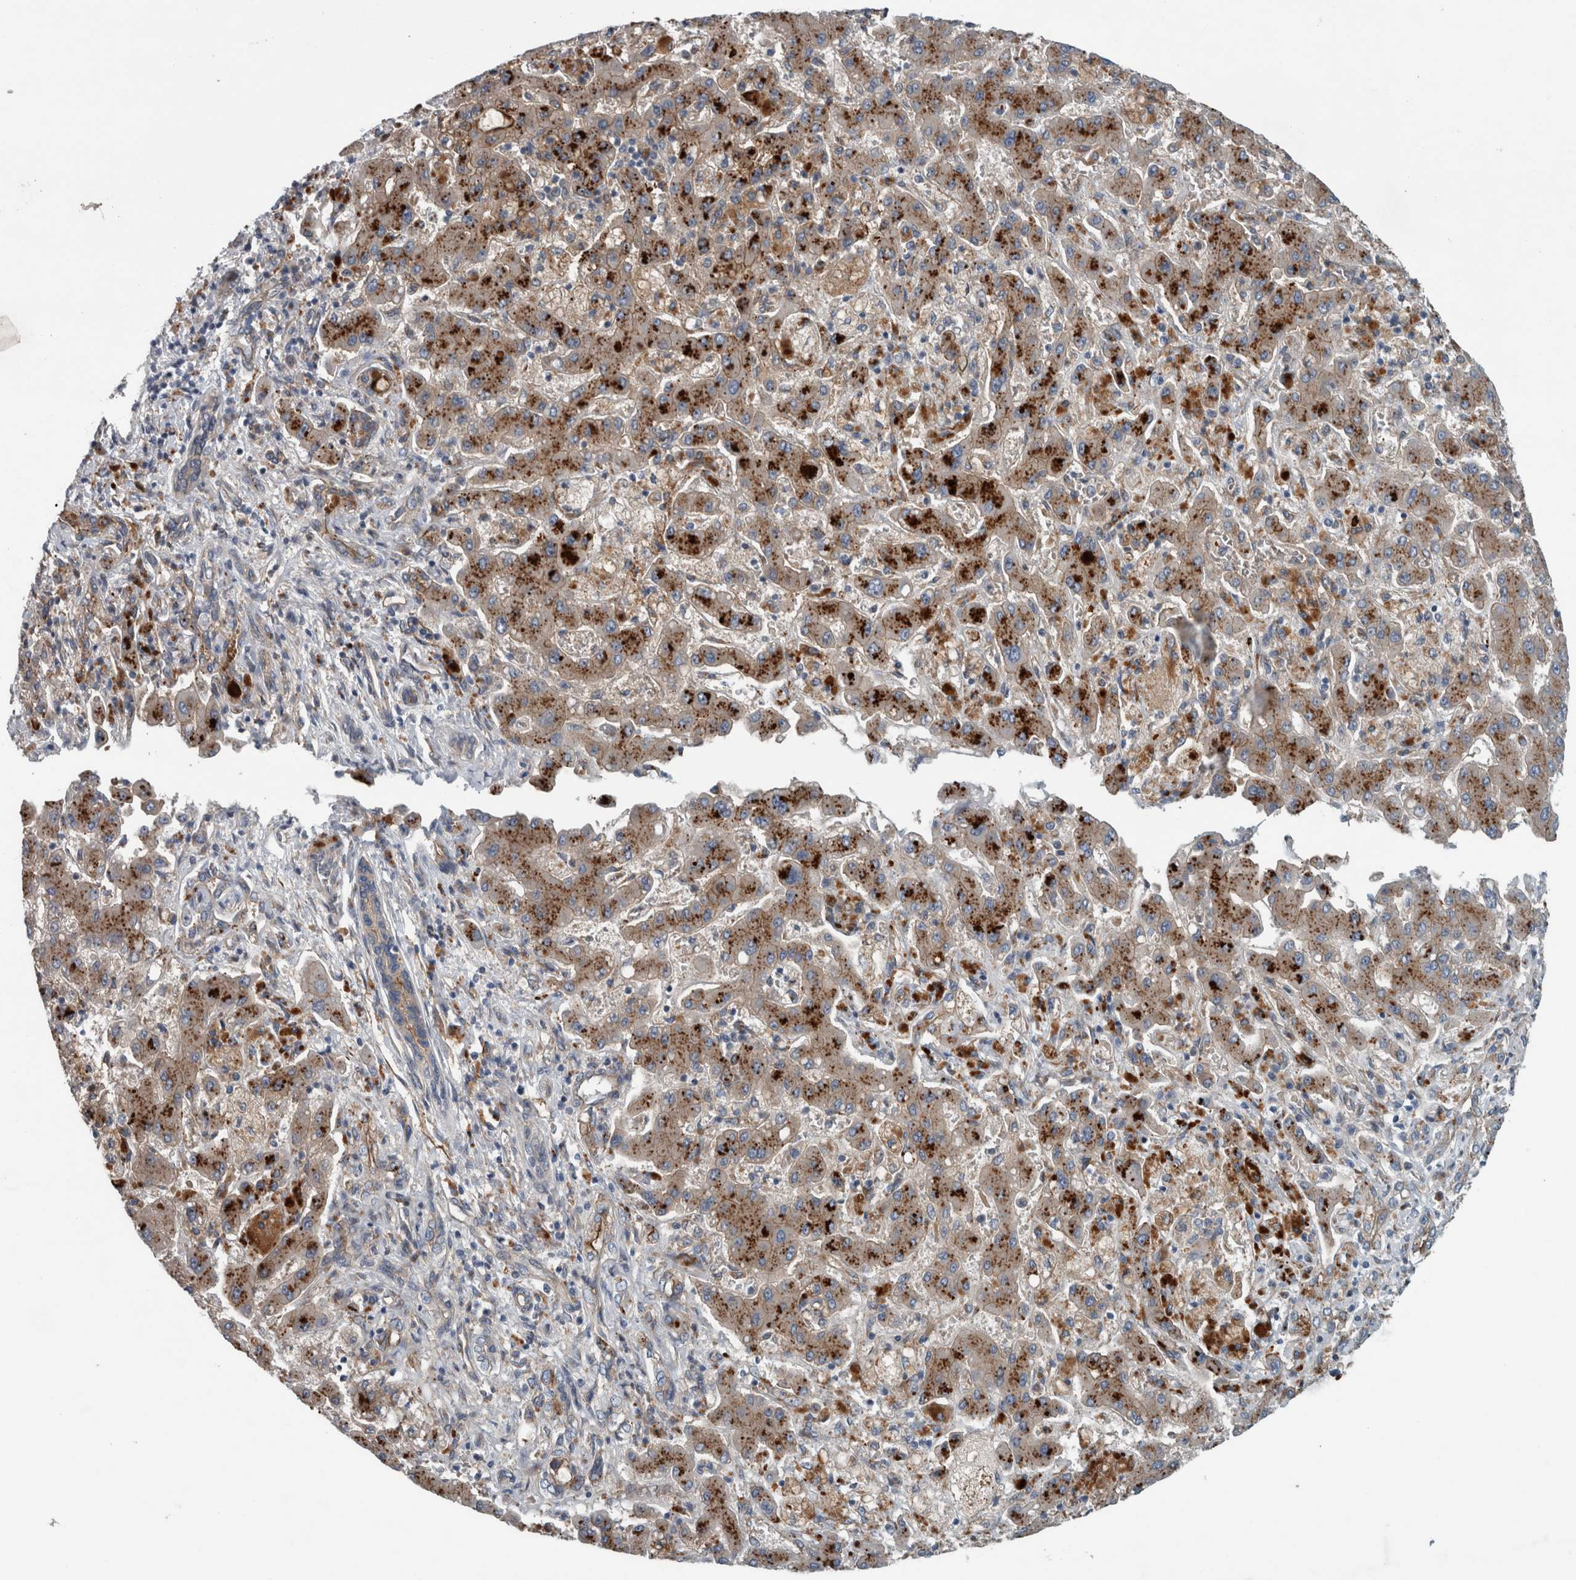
{"staining": {"intensity": "strong", "quantity": ">75%", "location": "cytoplasmic/membranous"}, "tissue": "liver cancer", "cell_type": "Tumor cells", "image_type": "cancer", "snomed": [{"axis": "morphology", "description": "Cholangiocarcinoma"}, {"axis": "topography", "description": "Liver"}], "caption": "Cholangiocarcinoma (liver) stained with a protein marker shows strong staining in tumor cells.", "gene": "GLT8D2", "patient": {"sex": "male", "age": 50}}